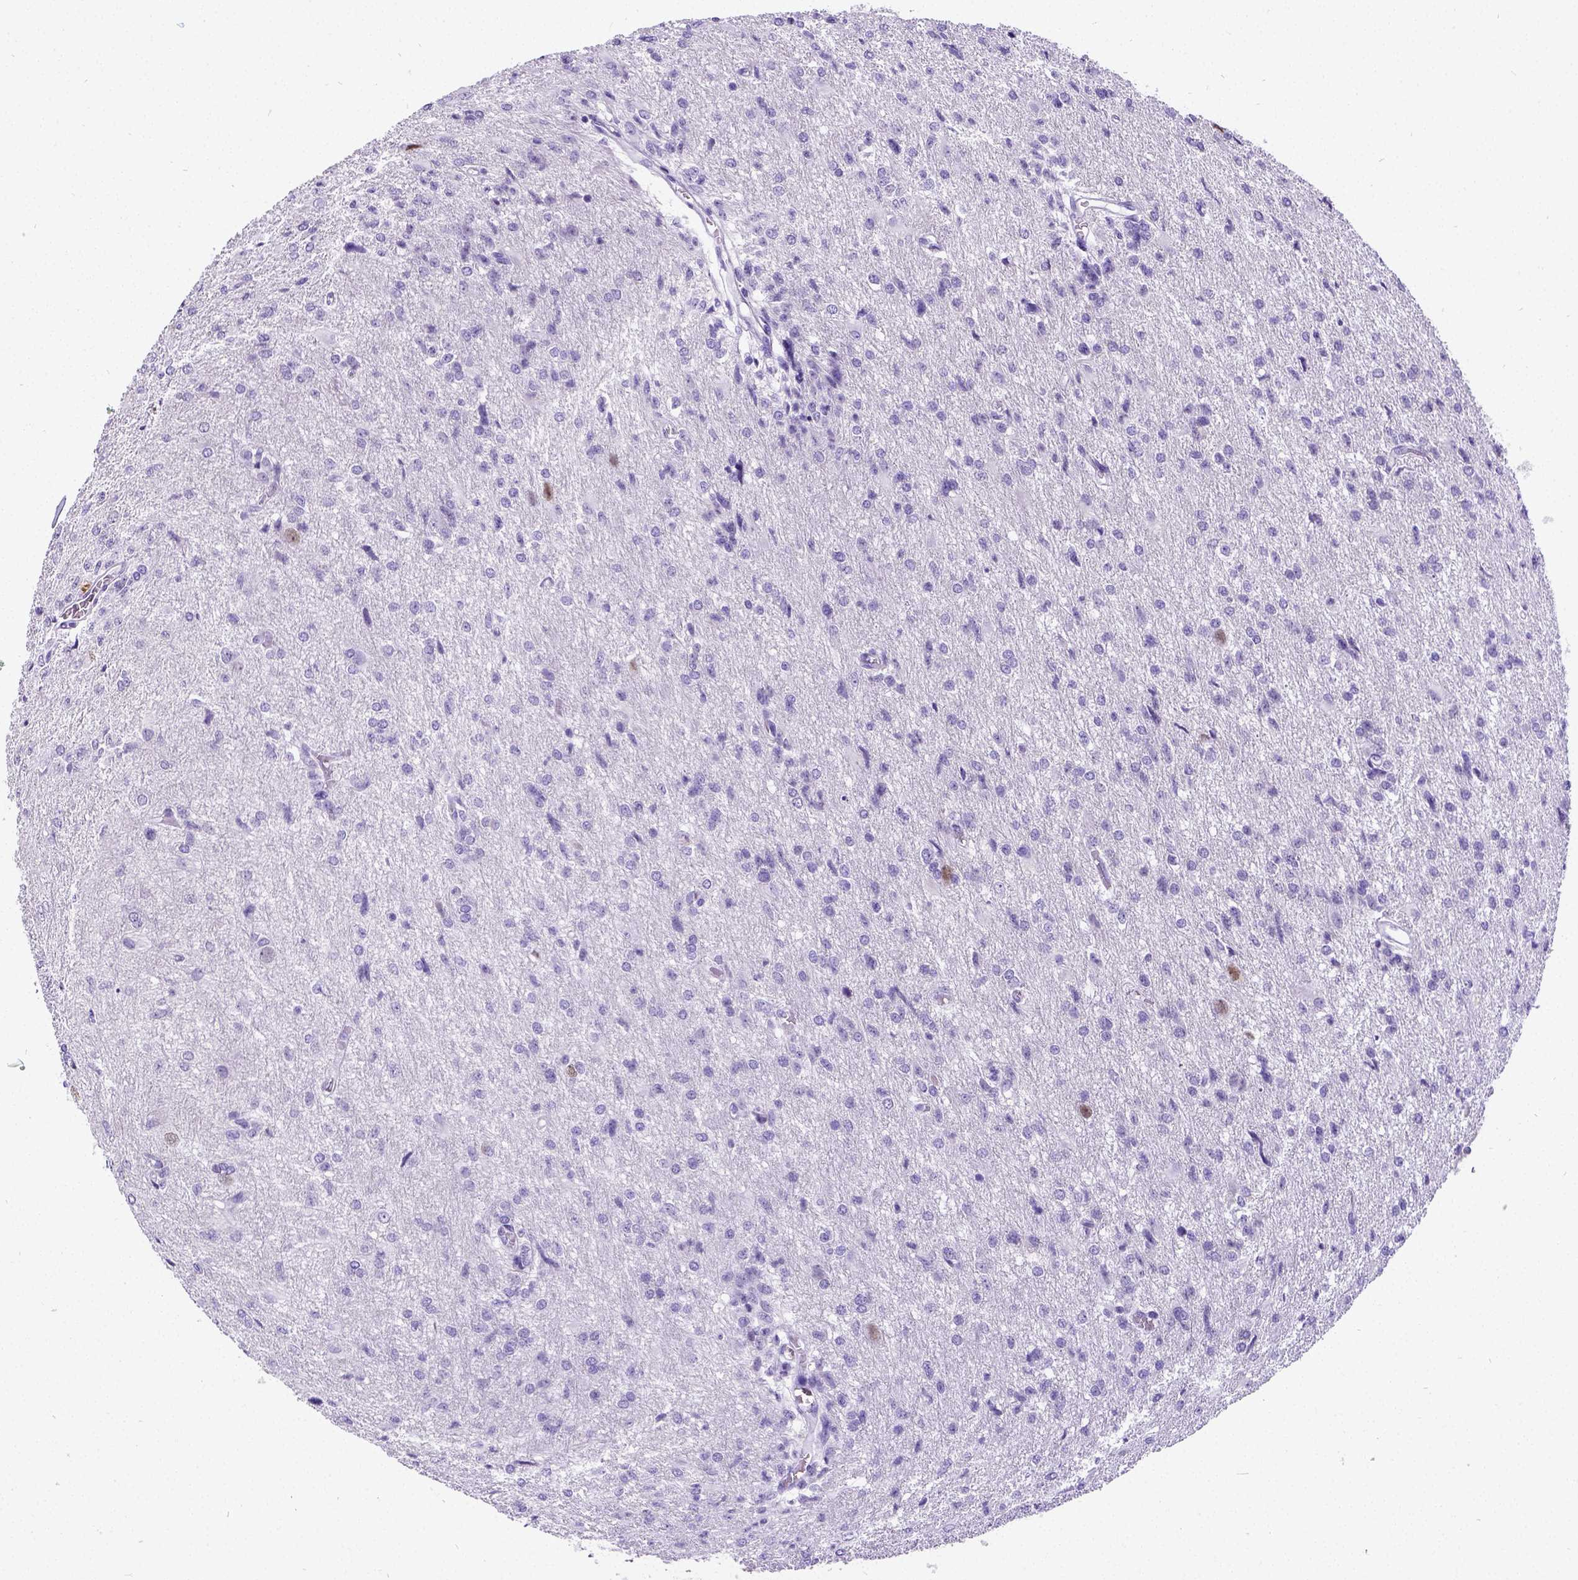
{"staining": {"intensity": "negative", "quantity": "none", "location": "none"}, "tissue": "glioma", "cell_type": "Tumor cells", "image_type": "cancer", "snomed": [{"axis": "morphology", "description": "Glioma, malignant, High grade"}, {"axis": "topography", "description": "Brain"}], "caption": "This is an immunohistochemistry (IHC) micrograph of human high-grade glioma (malignant). There is no positivity in tumor cells.", "gene": "SATB2", "patient": {"sex": "male", "age": 68}}